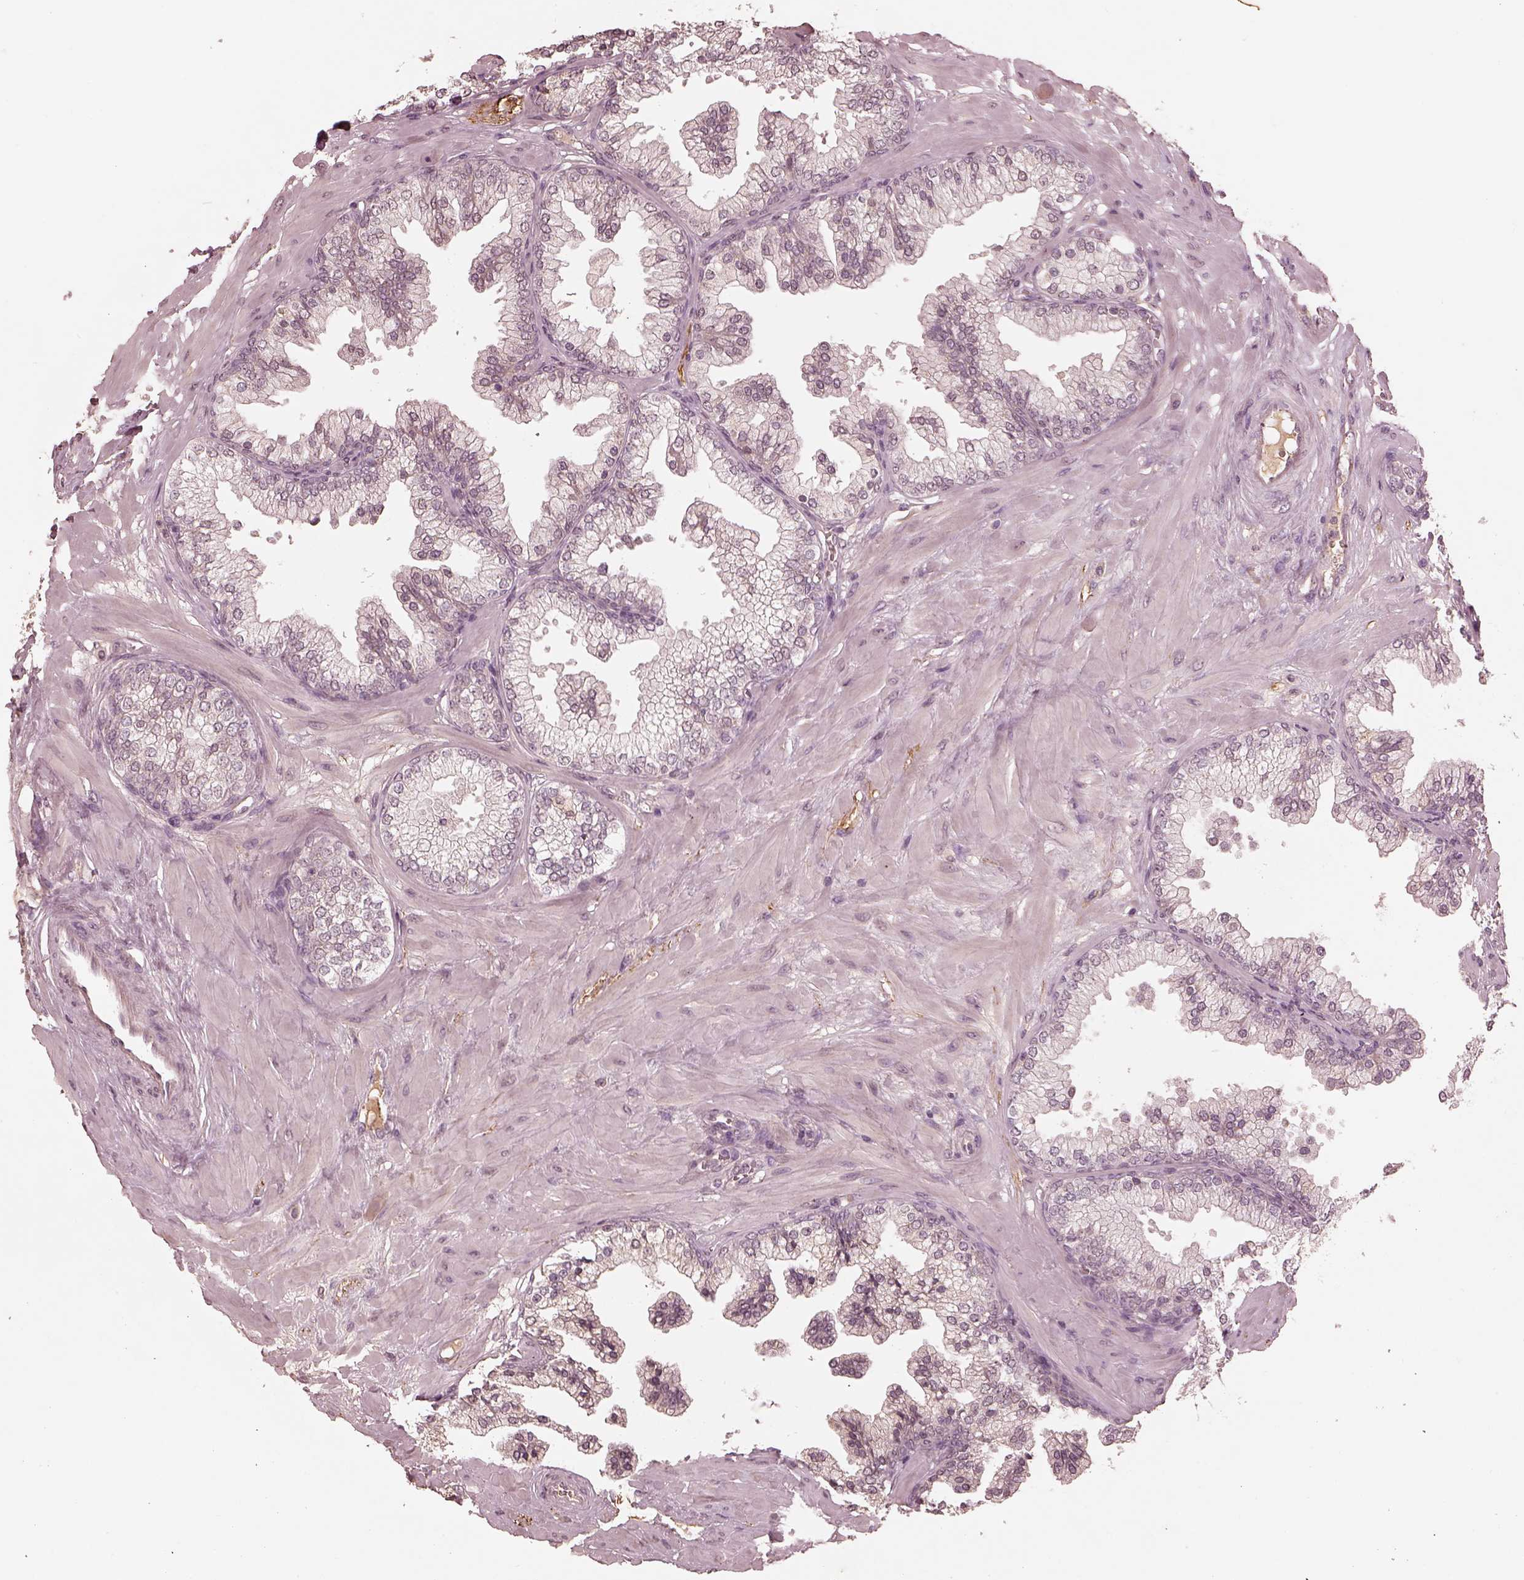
{"staining": {"intensity": "negative", "quantity": "none", "location": "none"}, "tissue": "prostate", "cell_type": "Glandular cells", "image_type": "normal", "snomed": [{"axis": "morphology", "description": "Normal tissue, NOS"}, {"axis": "topography", "description": "Prostate"}, {"axis": "topography", "description": "Peripheral nerve tissue"}], "caption": "Glandular cells are negative for protein expression in benign human prostate. (DAB immunohistochemistry (IHC) with hematoxylin counter stain).", "gene": "CALR3", "patient": {"sex": "male", "age": 61}}